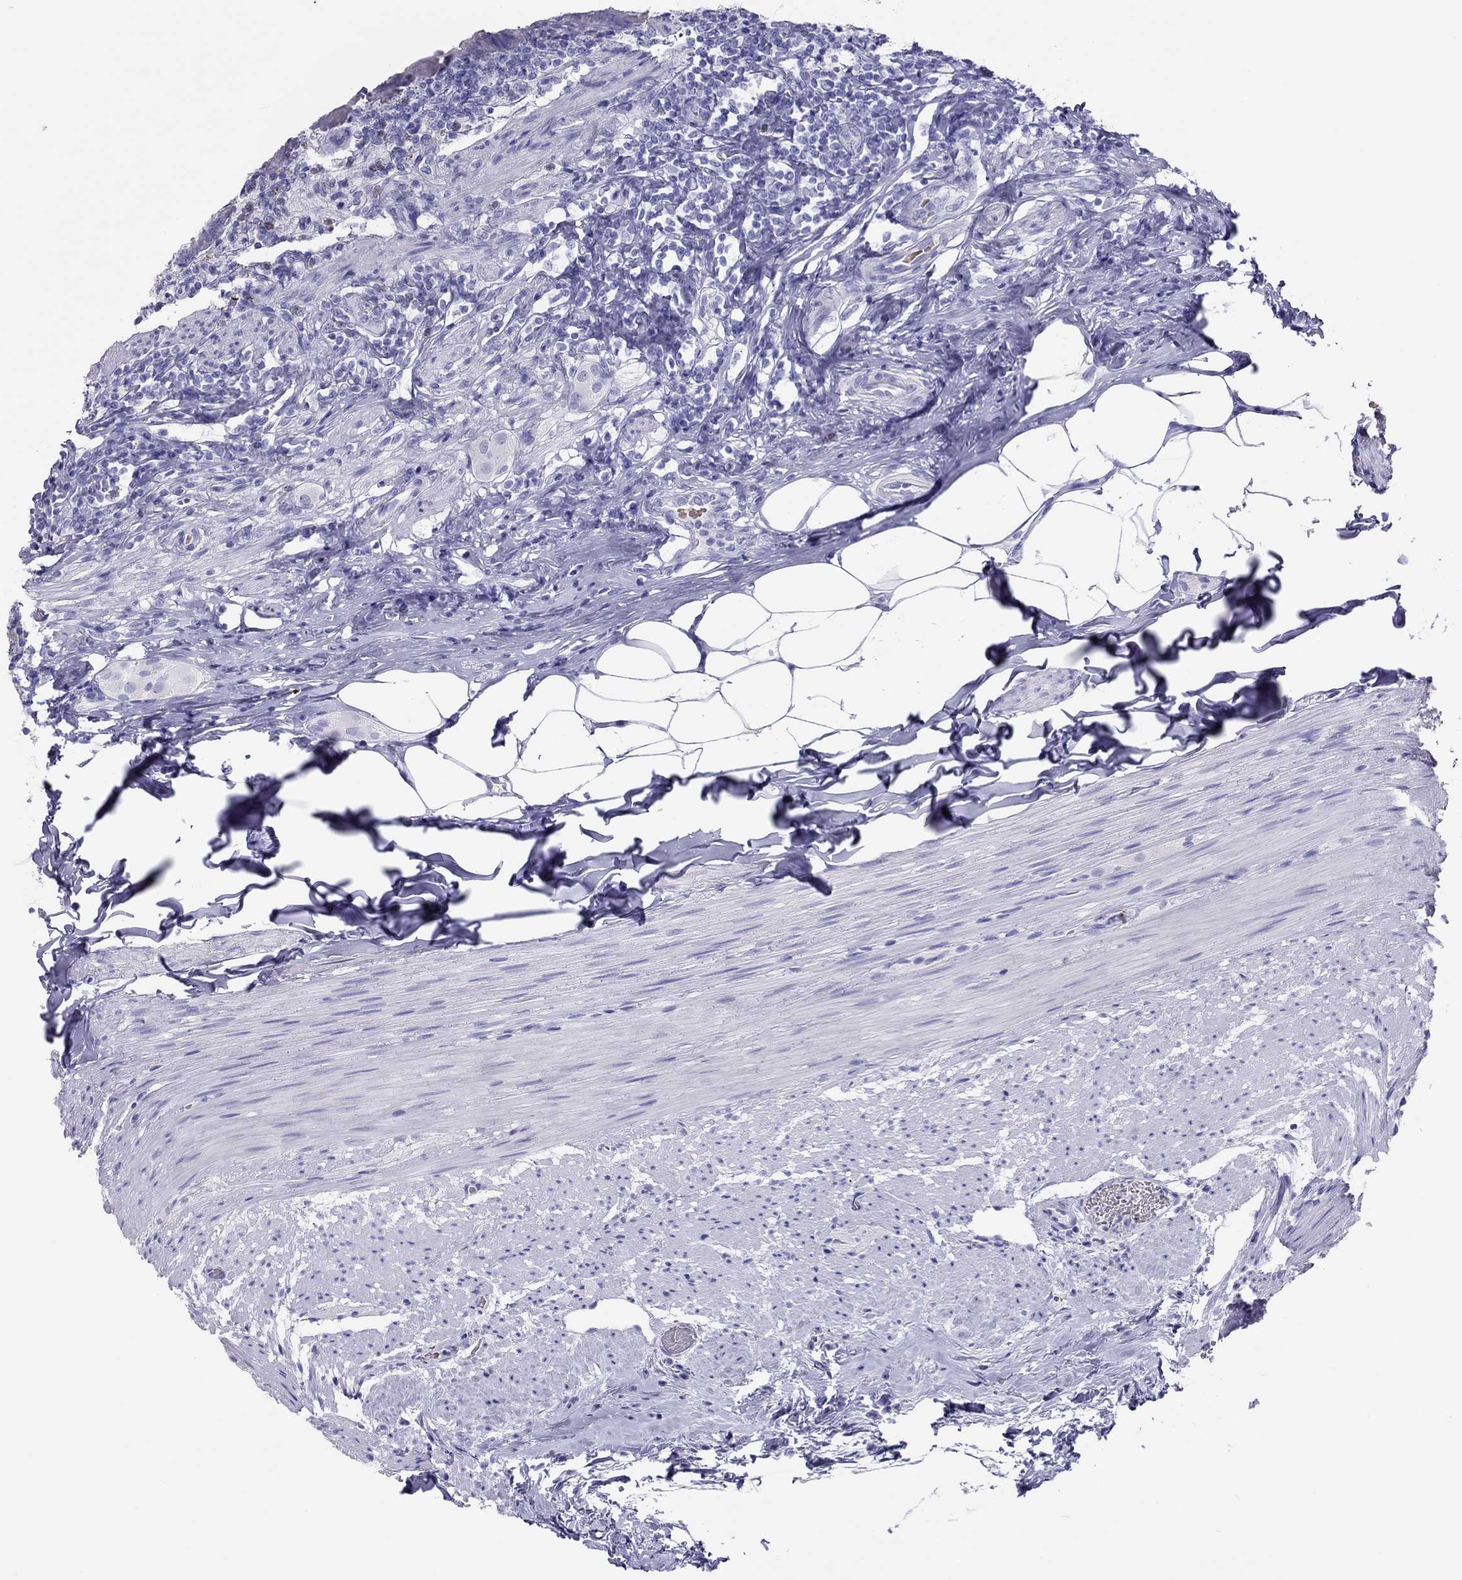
{"staining": {"intensity": "negative", "quantity": "none", "location": "none"}, "tissue": "appendix", "cell_type": "Glandular cells", "image_type": "normal", "snomed": [{"axis": "morphology", "description": "Normal tissue, NOS"}, {"axis": "topography", "description": "Appendix"}], "caption": "Appendix stained for a protein using IHC exhibits no expression glandular cells.", "gene": "TSHB", "patient": {"sex": "male", "age": 47}}